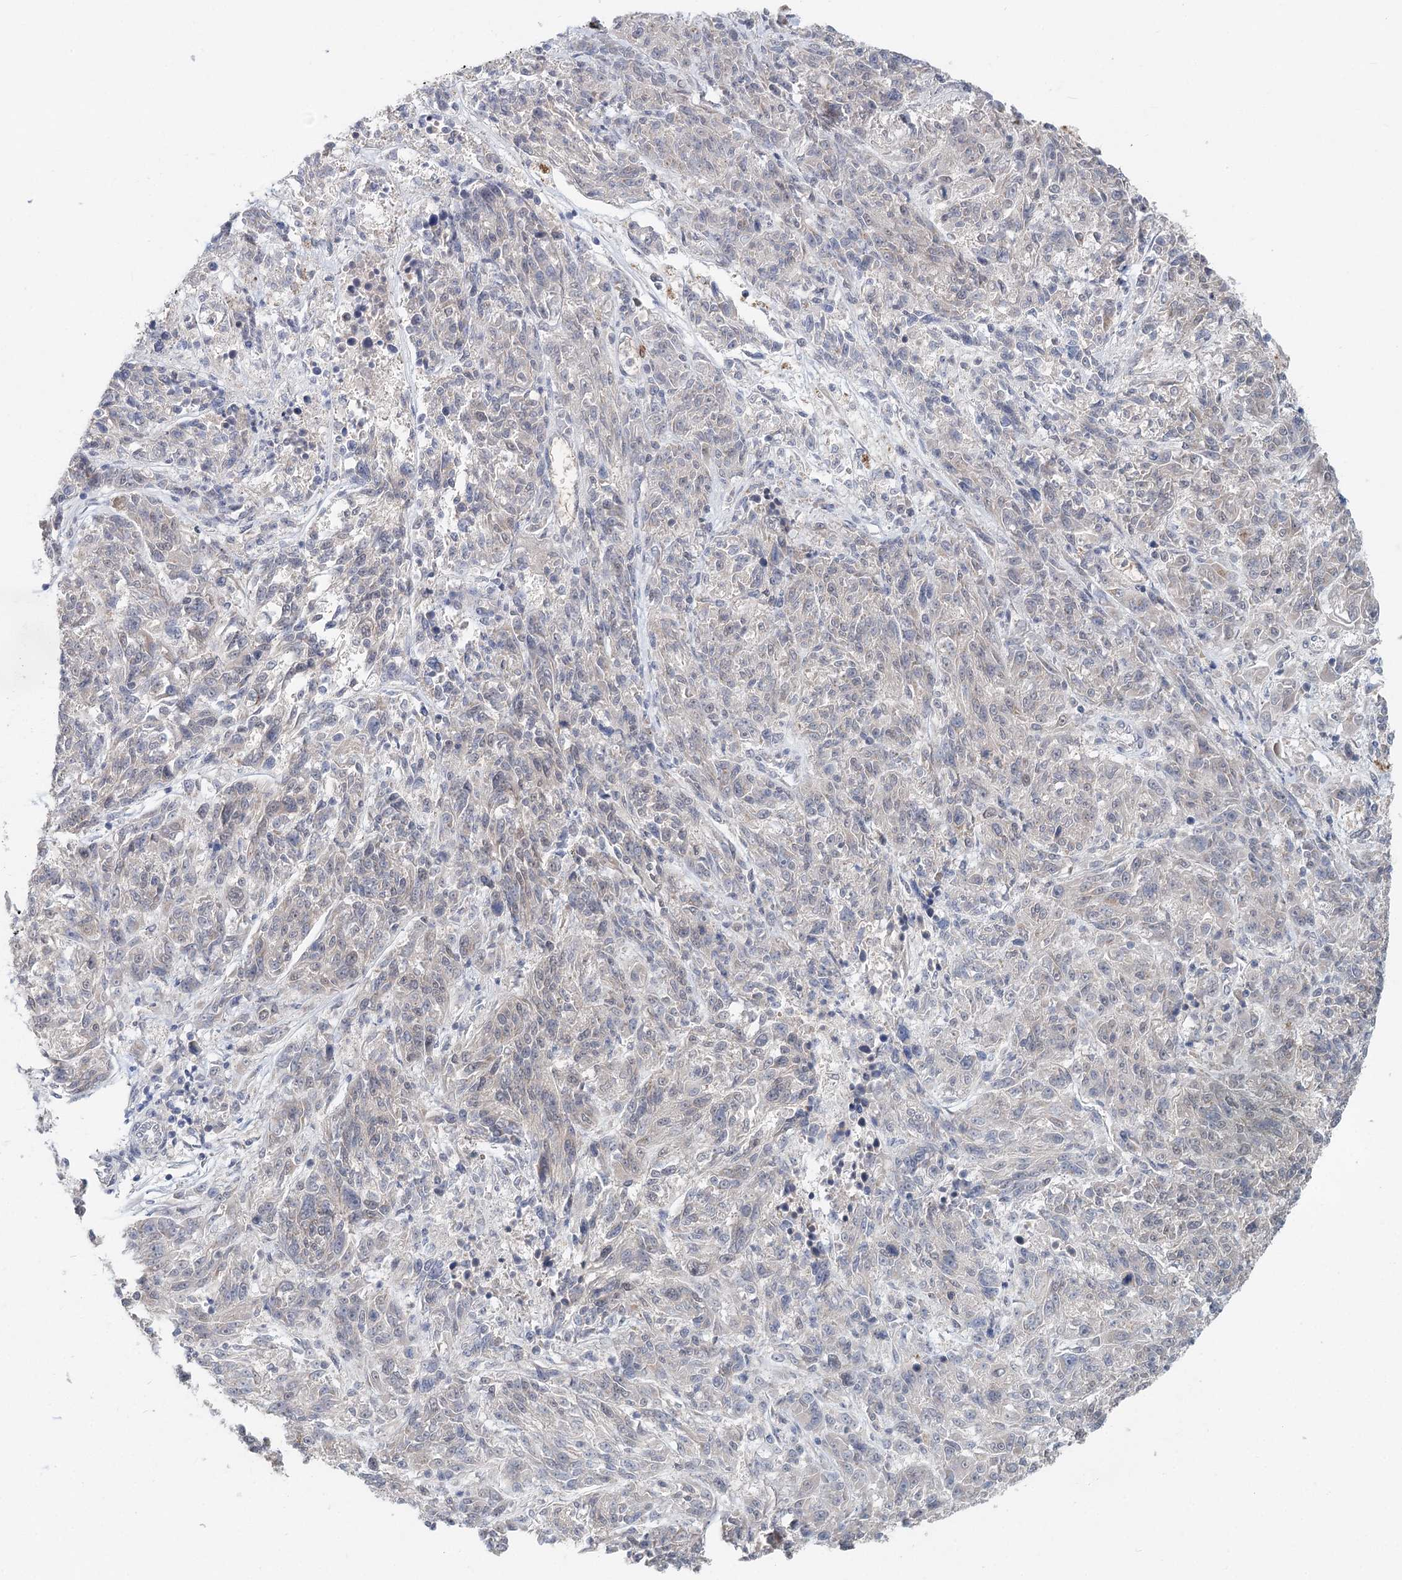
{"staining": {"intensity": "negative", "quantity": "none", "location": "none"}, "tissue": "melanoma", "cell_type": "Tumor cells", "image_type": "cancer", "snomed": [{"axis": "morphology", "description": "Malignant melanoma, NOS"}, {"axis": "topography", "description": "Skin"}], "caption": "Immunohistochemistry photomicrograph of neoplastic tissue: human melanoma stained with DAB (3,3'-diaminobenzidine) exhibits no significant protein expression in tumor cells. The staining is performed using DAB (3,3'-diaminobenzidine) brown chromogen with nuclei counter-stained in using hematoxylin.", "gene": "FBXO7", "patient": {"sex": "male", "age": 53}}